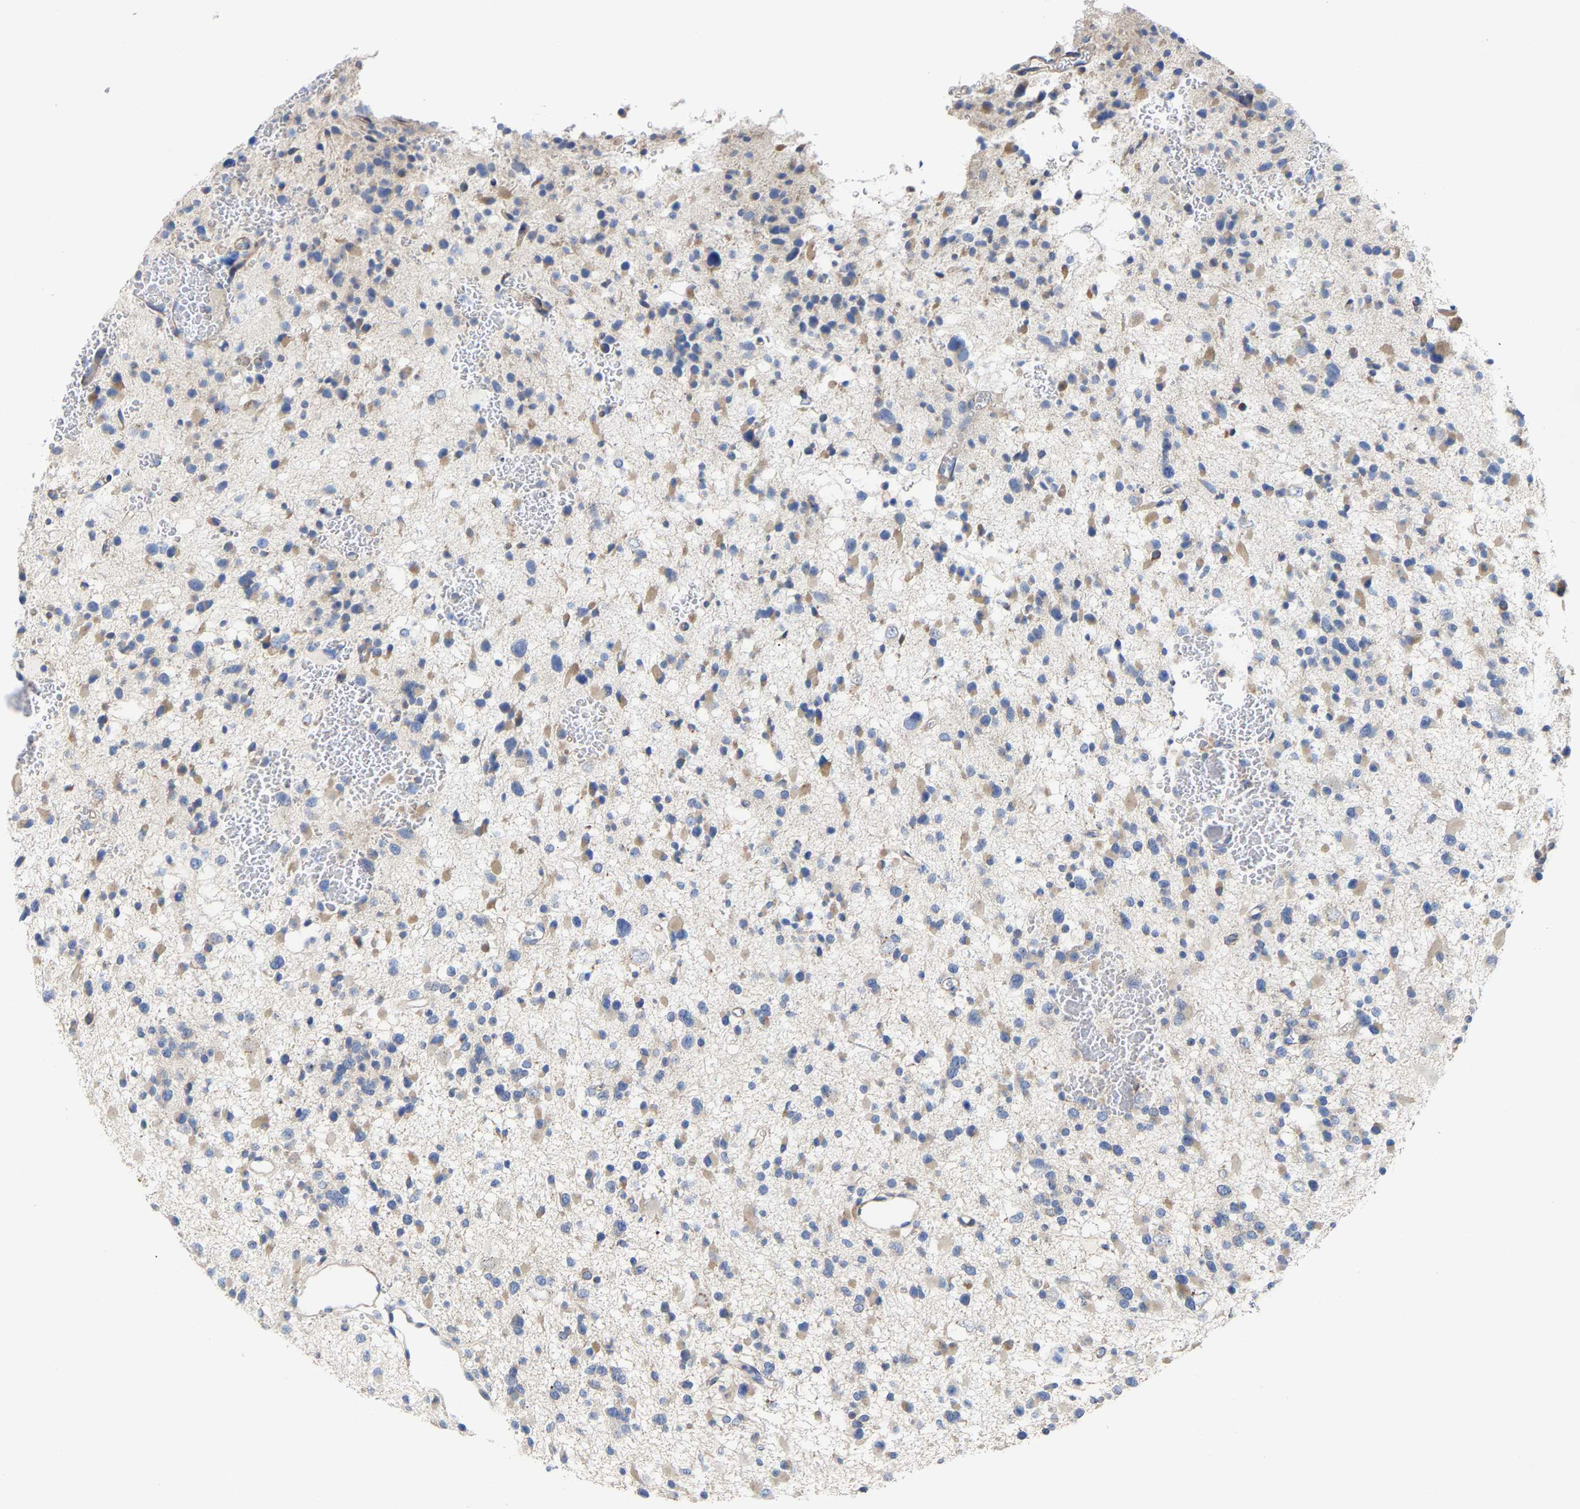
{"staining": {"intensity": "weak", "quantity": "<25%", "location": "cytoplasmic/membranous"}, "tissue": "glioma", "cell_type": "Tumor cells", "image_type": "cancer", "snomed": [{"axis": "morphology", "description": "Glioma, malignant, Low grade"}, {"axis": "topography", "description": "Brain"}], "caption": "Immunohistochemical staining of glioma demonstrates no significant expression in tumor cells. The staining is performed using DAB brown chromogen with nuclei counter-stained in using hematoxylin.", "gene": "PPP1R15A", "patient": {"sex": "female", "age": 22}}